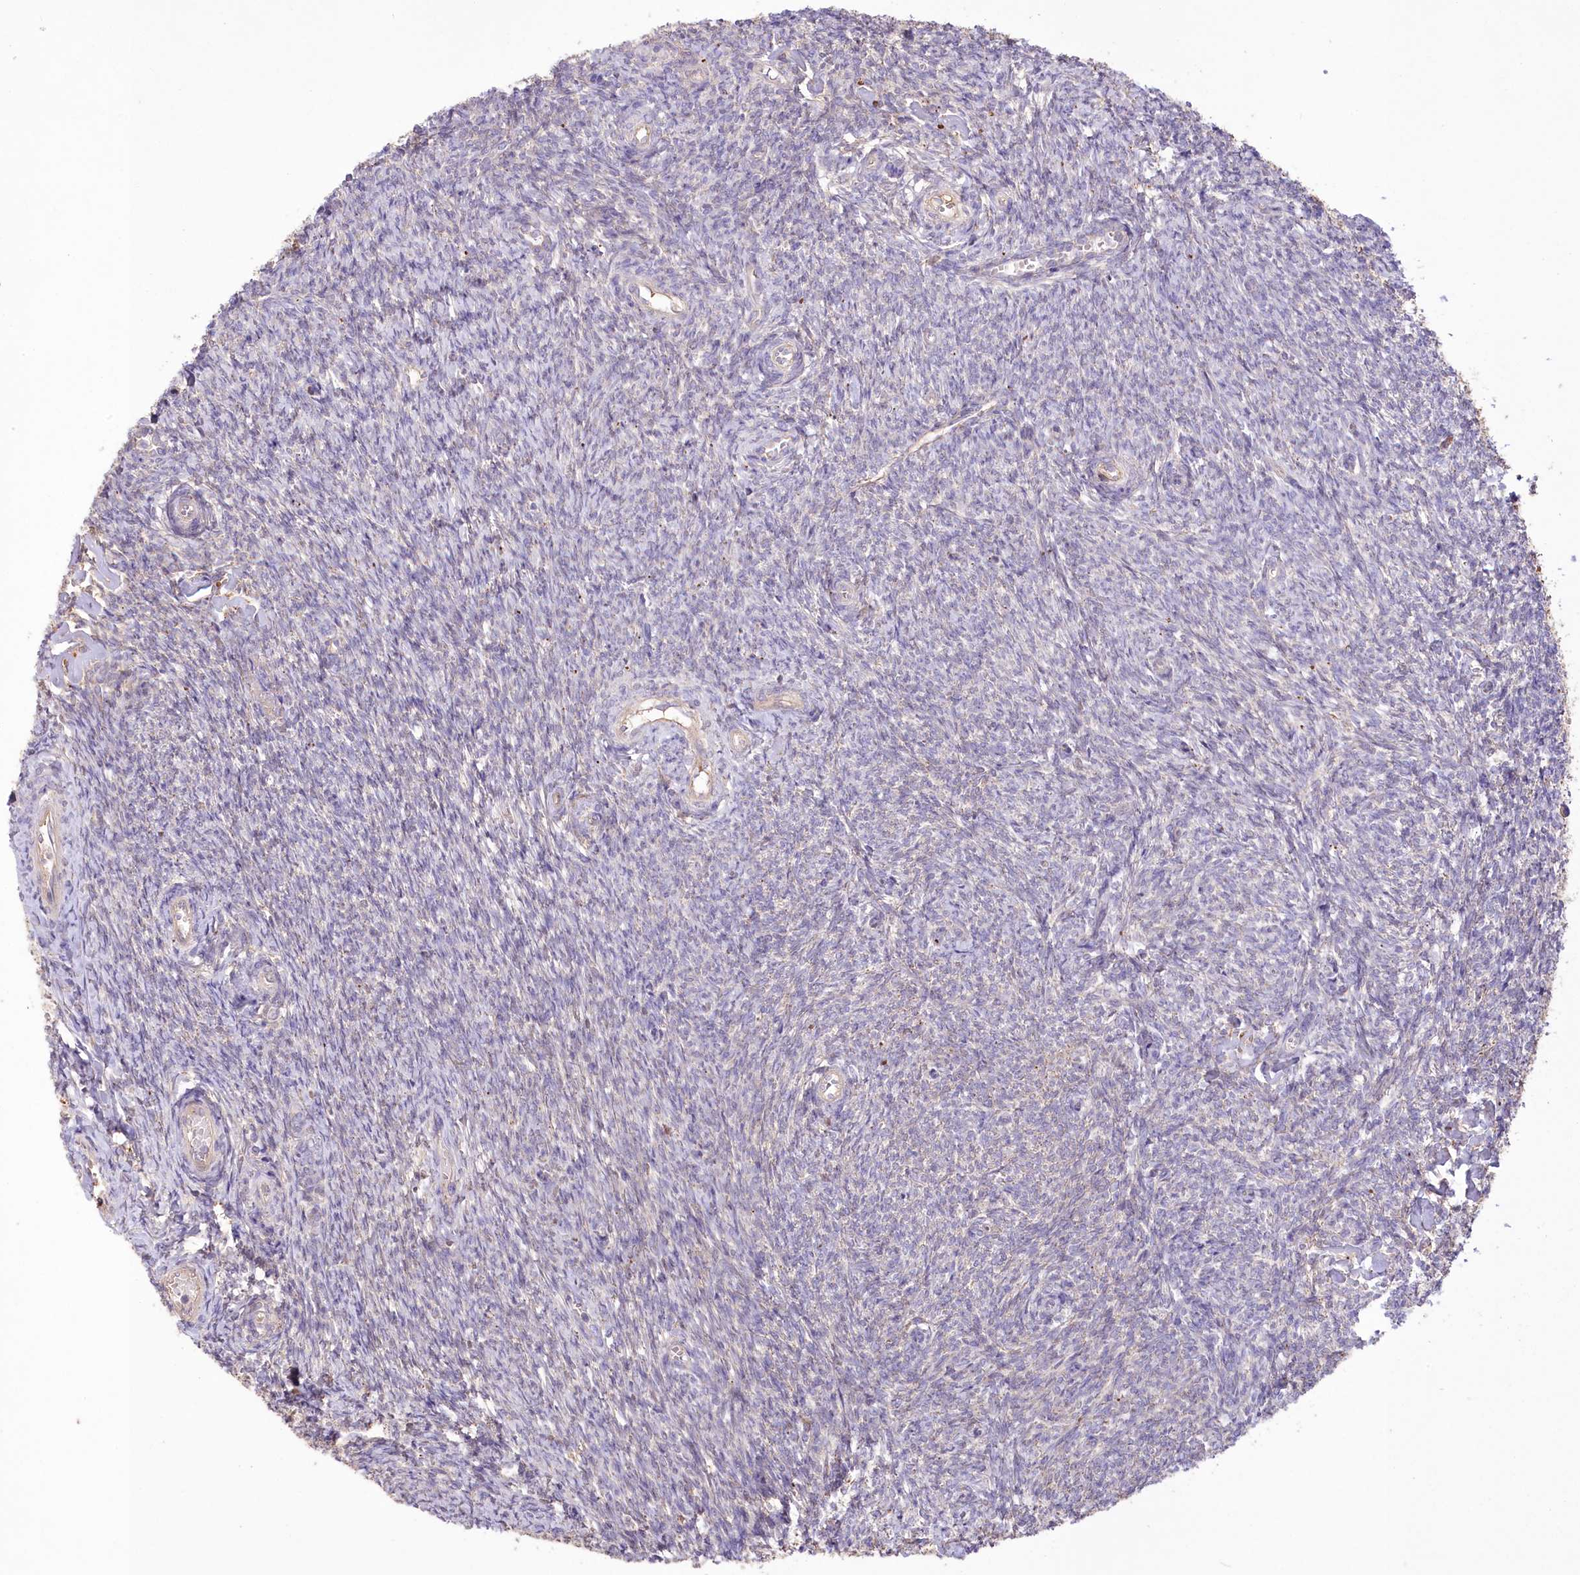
{"staining": {"intensity": "negative", "quantity": "none", "location": "none"}, "tissue": "ovary", "cell_type": "Ovarian stroma cells", "image_type": "normal", "snomed": [{"axis": "morphology", "description": "Normal tissue, NOS"}, {"axis": "topography", "description": "Ovary"}], "caption": "An image of ovary stained for a protein displays no brown staining in ovarian stroma cells. (IHC, brightfield microscopy, high magnification).", "gene": "PBLD", "patient": {"sex": "female", "age": 44}}